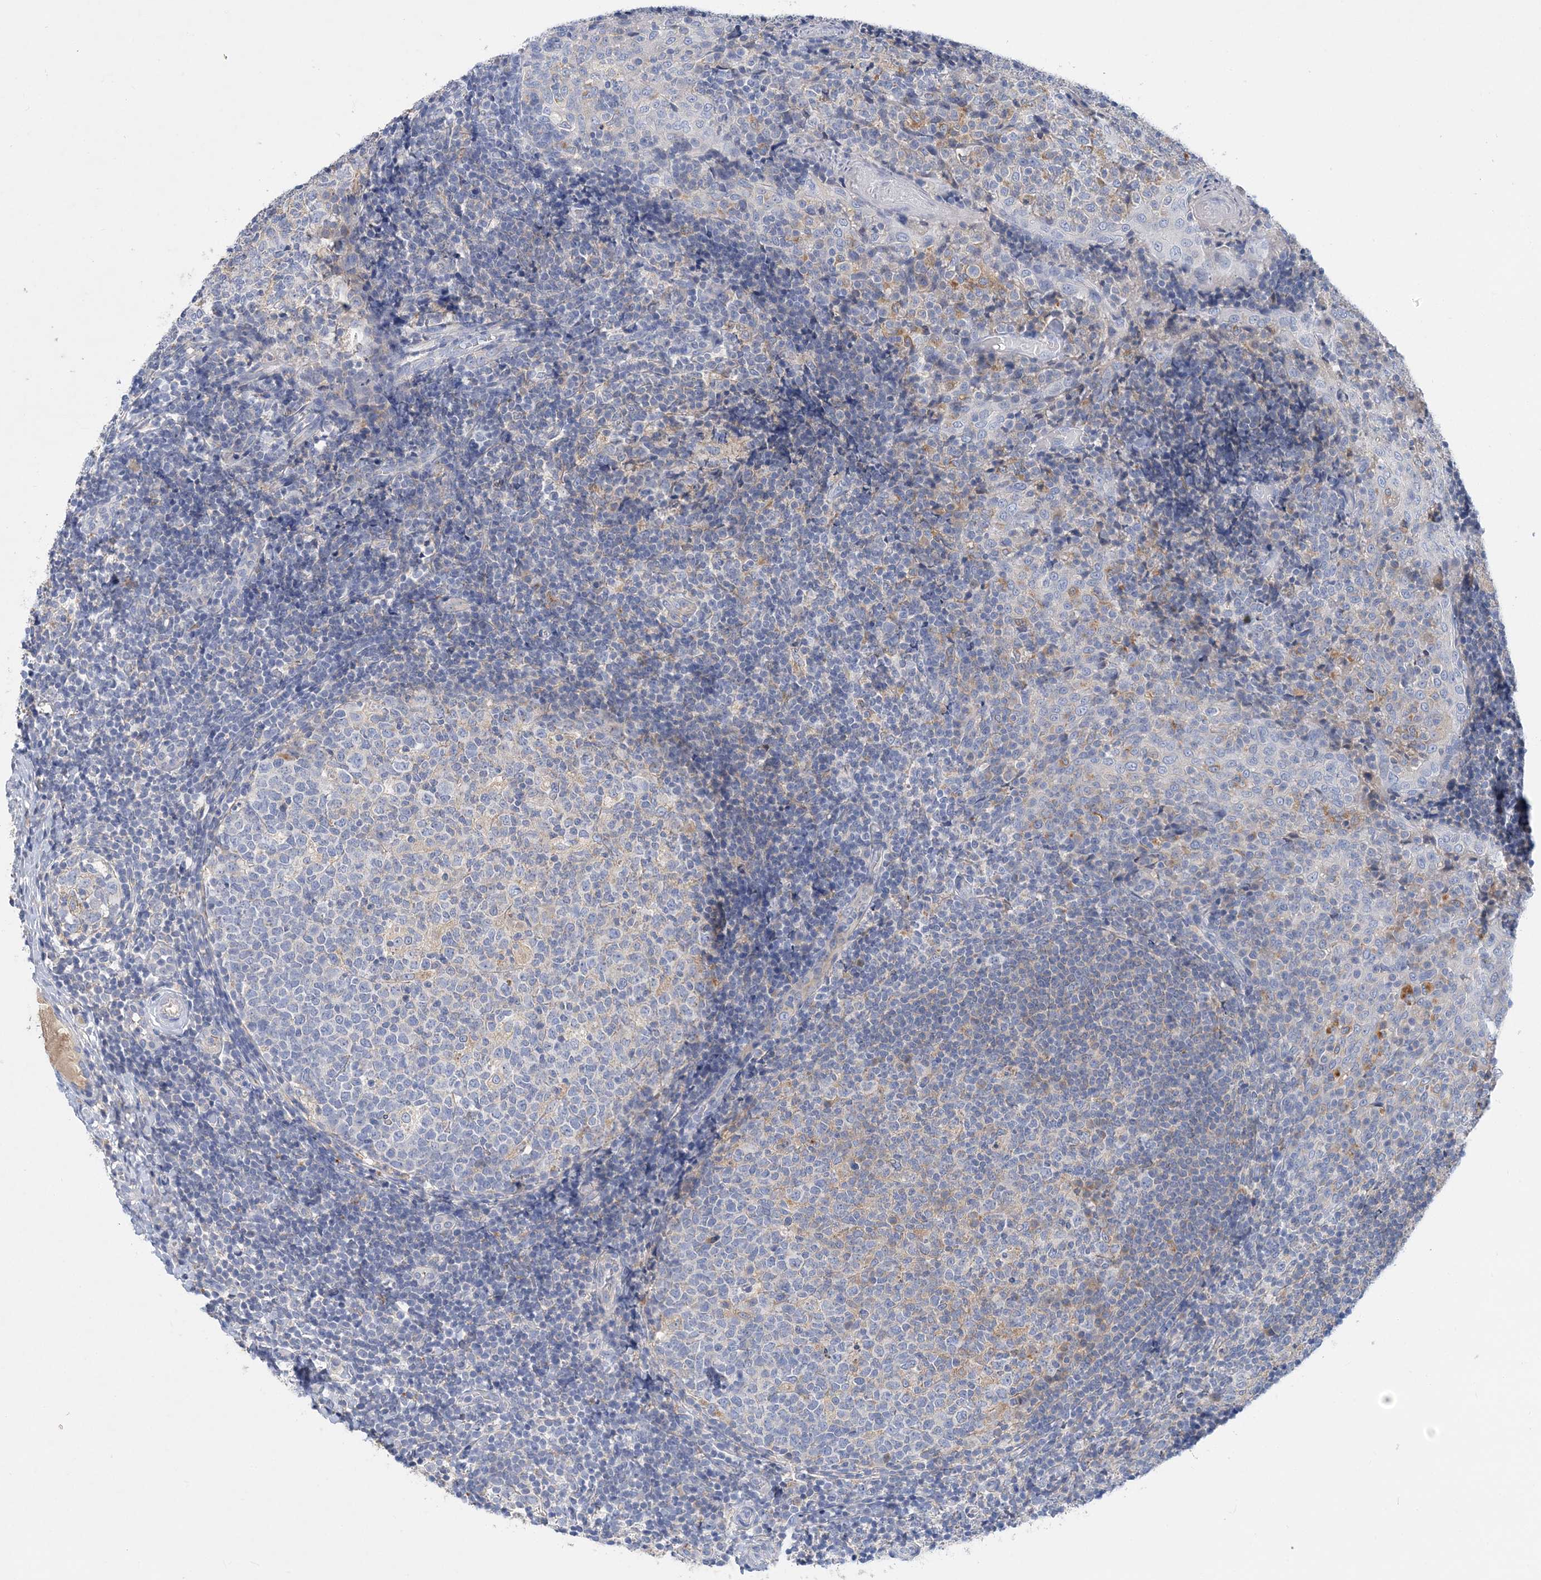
{"staining": {"intensity": "negative", "quantity": "none", "location": "none"}, "tissue": "tonsil", "cell_type": "Germinal center cells", "image_type": "normal", "snomed": [{"axis": "morphology", "description": "Normal tissue, NOS"}, {"axis": "topography", "description": "Tonsil"}], "caption": "Immunohistochemistry of normal human tonsil exhibits no expression in germinal center cells.", "gene": "GRINA", "patient": {"sex": "female", "age": 19}}